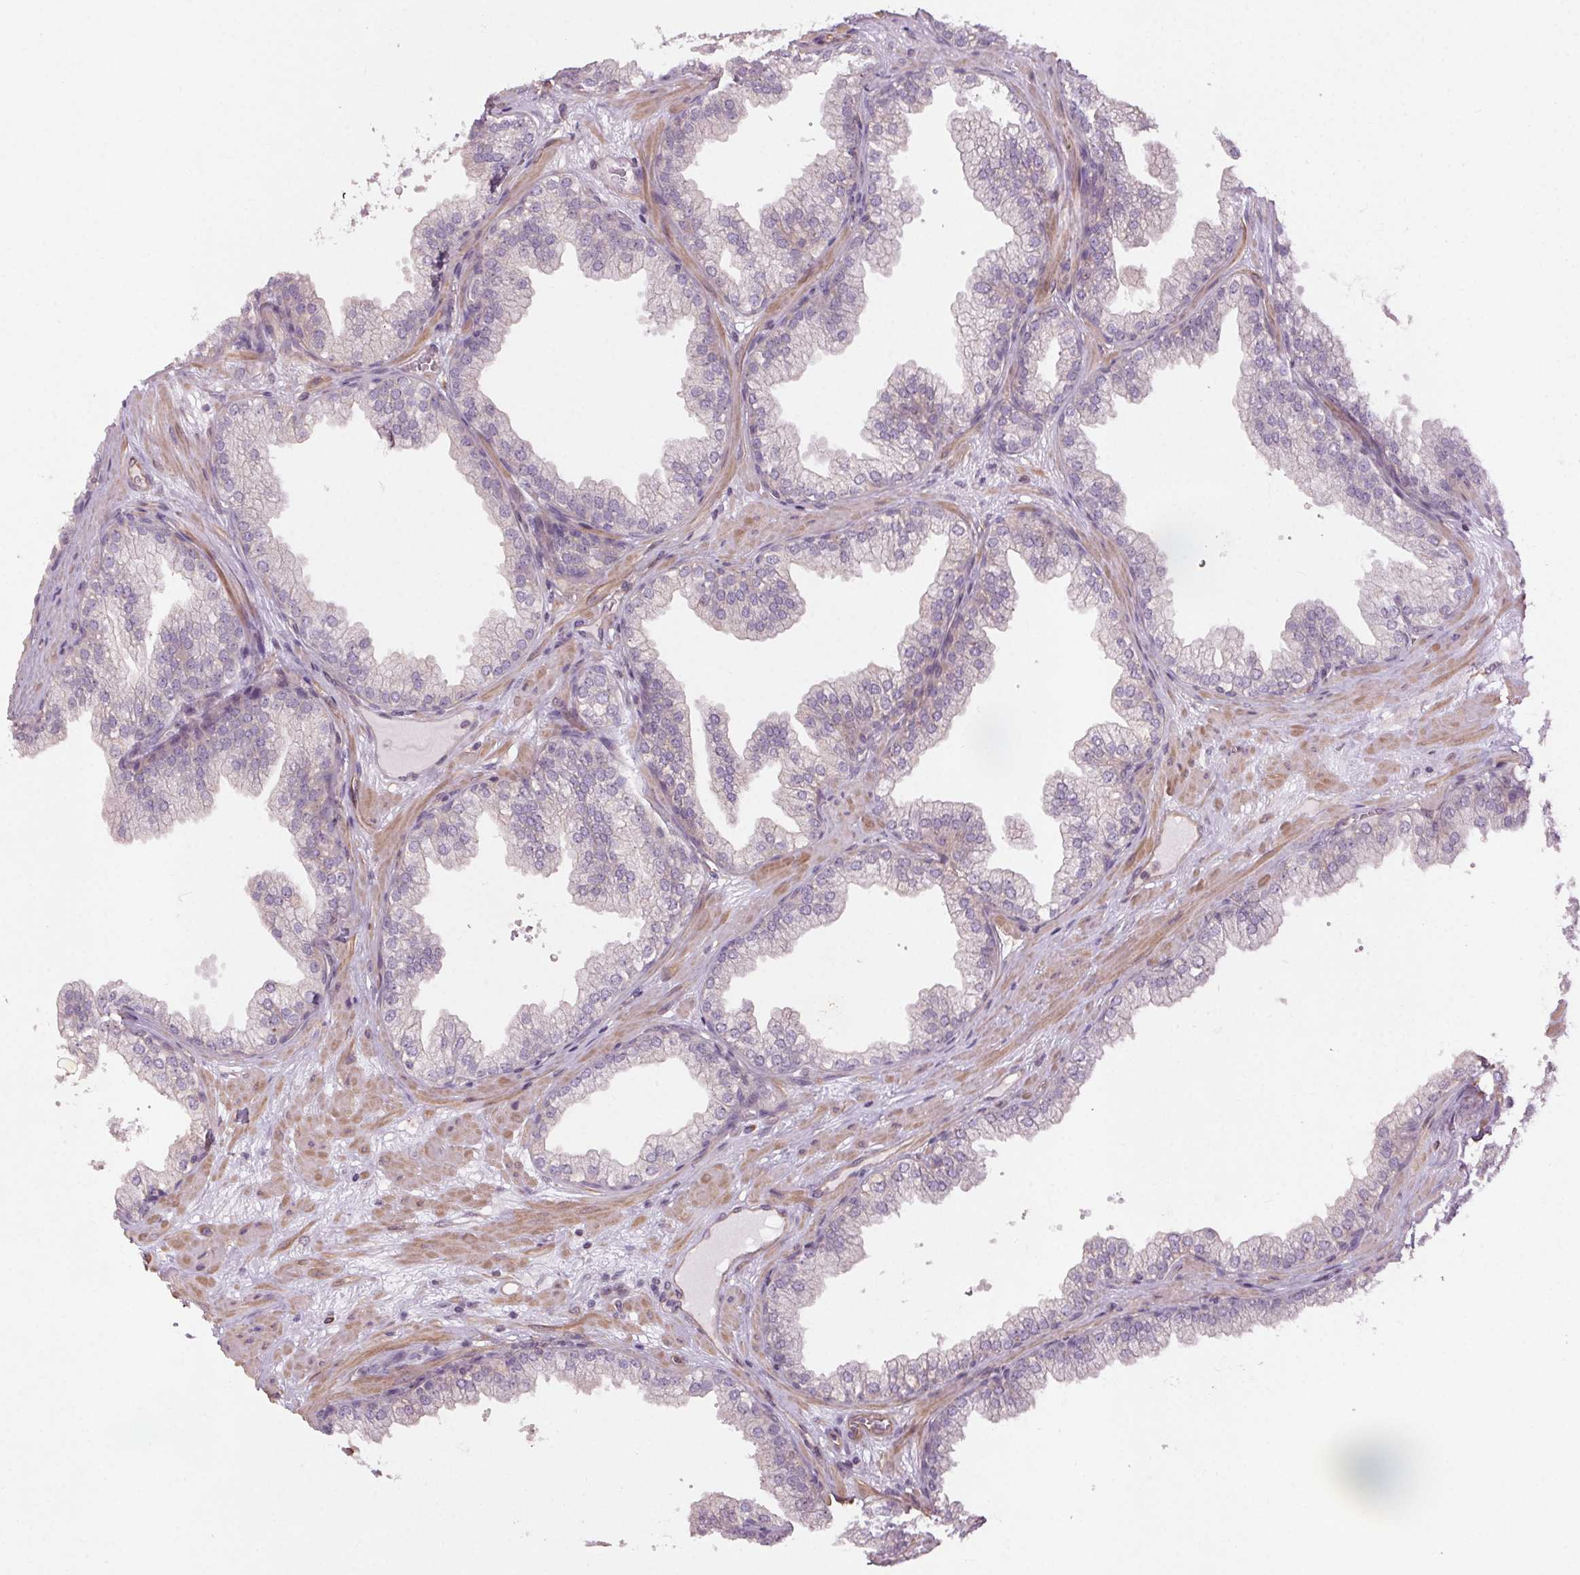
{"staining": {"intensity": "negative", "quantity": "none", "location": "none"}, "tissue": "prostate", "cell_type": "Glandular cells", "image_type": "normal", "snomed": [{"axis": "morphology", "description": "Normal tissue, NOS"}, {"axis": "topography", "description": "Prostate"}], "caption": "IHC photomicrograph of normal prostate stained for a protein (brown), which shows no positivity in glandular cells.", "gene": "CCSER1", "patient": {"sex": "male", "age": 37}}